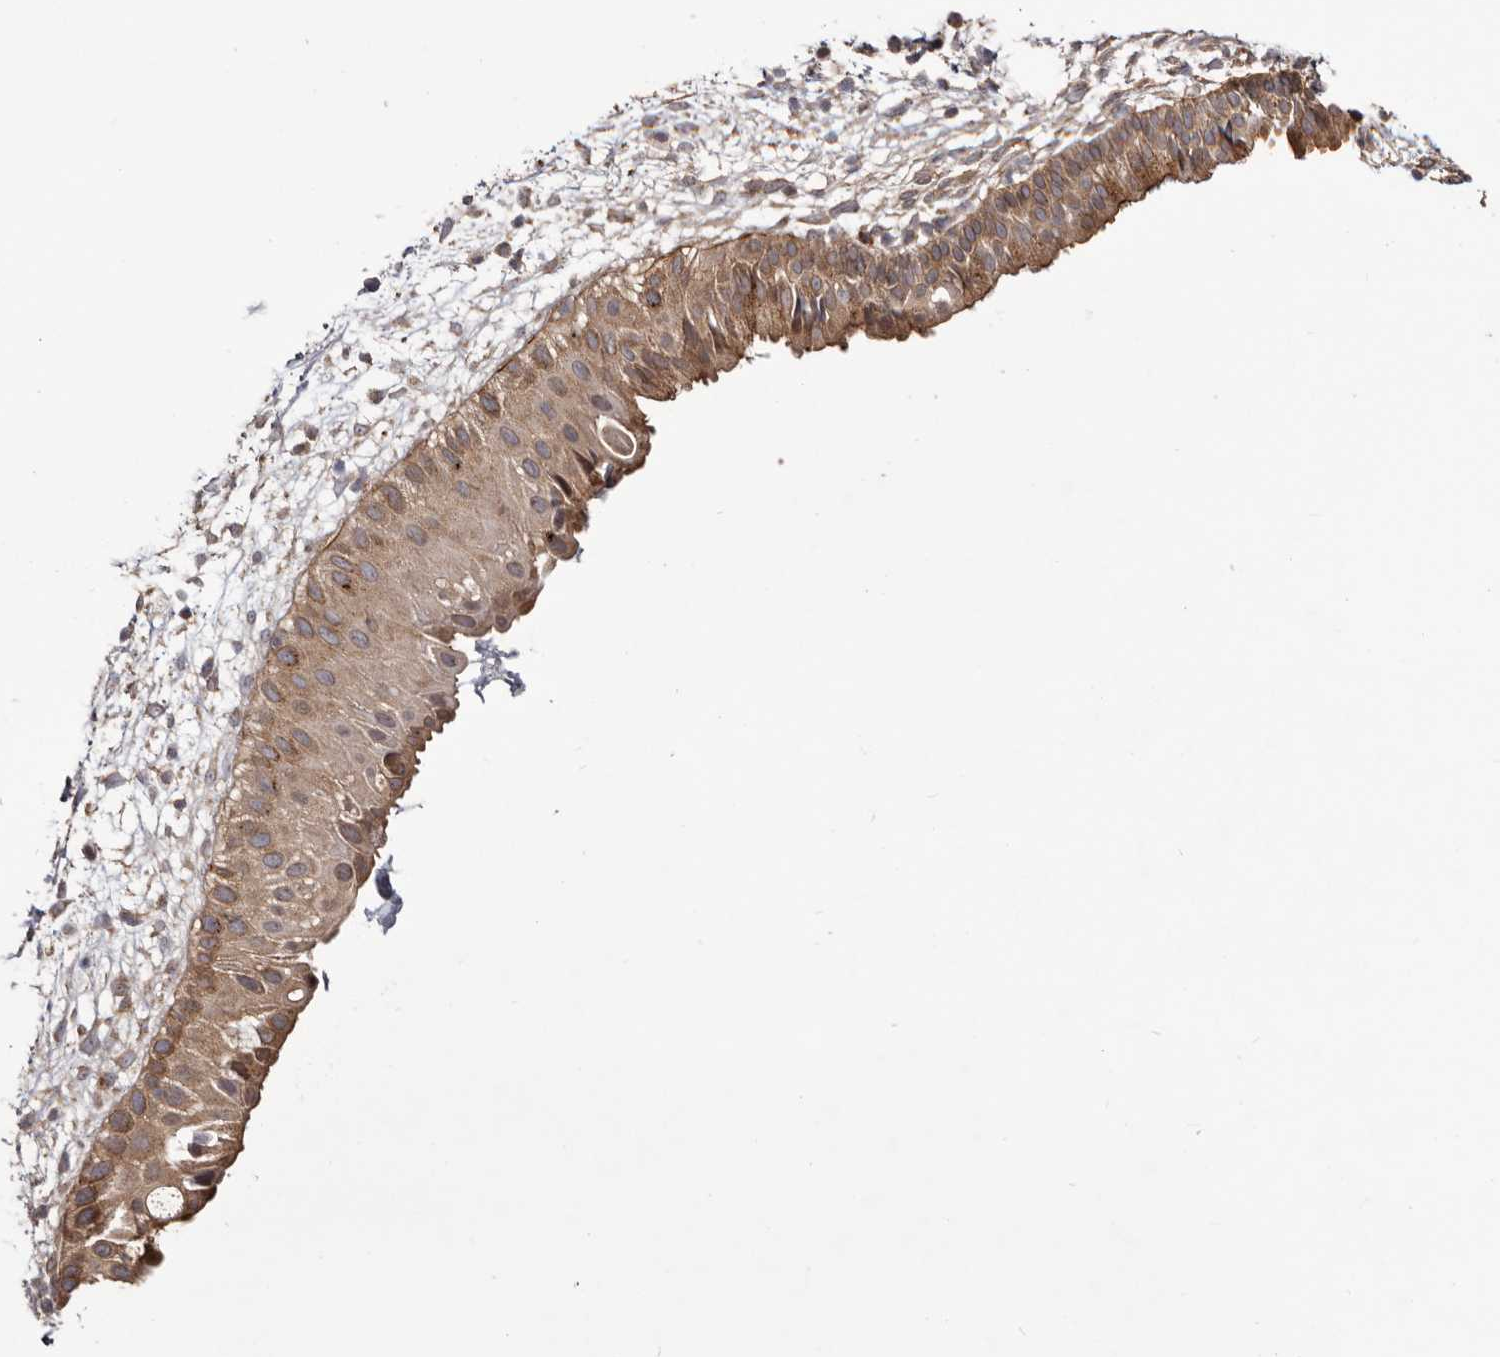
{"staining": {"intensity": "strong", "quantity": ">75%", "location": "cytoplasmic/membranous"}, "tissue": "nasopharynx", "cell_type": "Respiratory epithelial cells", "image_type": "normal", "snomed": [{"axis": "morphology", "description": "Normal tissue, NOS"}, {"axis": "topography", "description": "Nasopharynx"}], "caption": "Immunohistochemistry (DAB) staining of unremarkable human nasopharynx shows strong cytoplasmic/membranous protein expression in about >75% of respiratory epithelial cells. The staining was performed using DAB, with brown indicating positive protein expression. Nuclei are stained blue with hematoxylin.", "gene": "NUP43", "patient": {"sex": "male", "age": 22}}